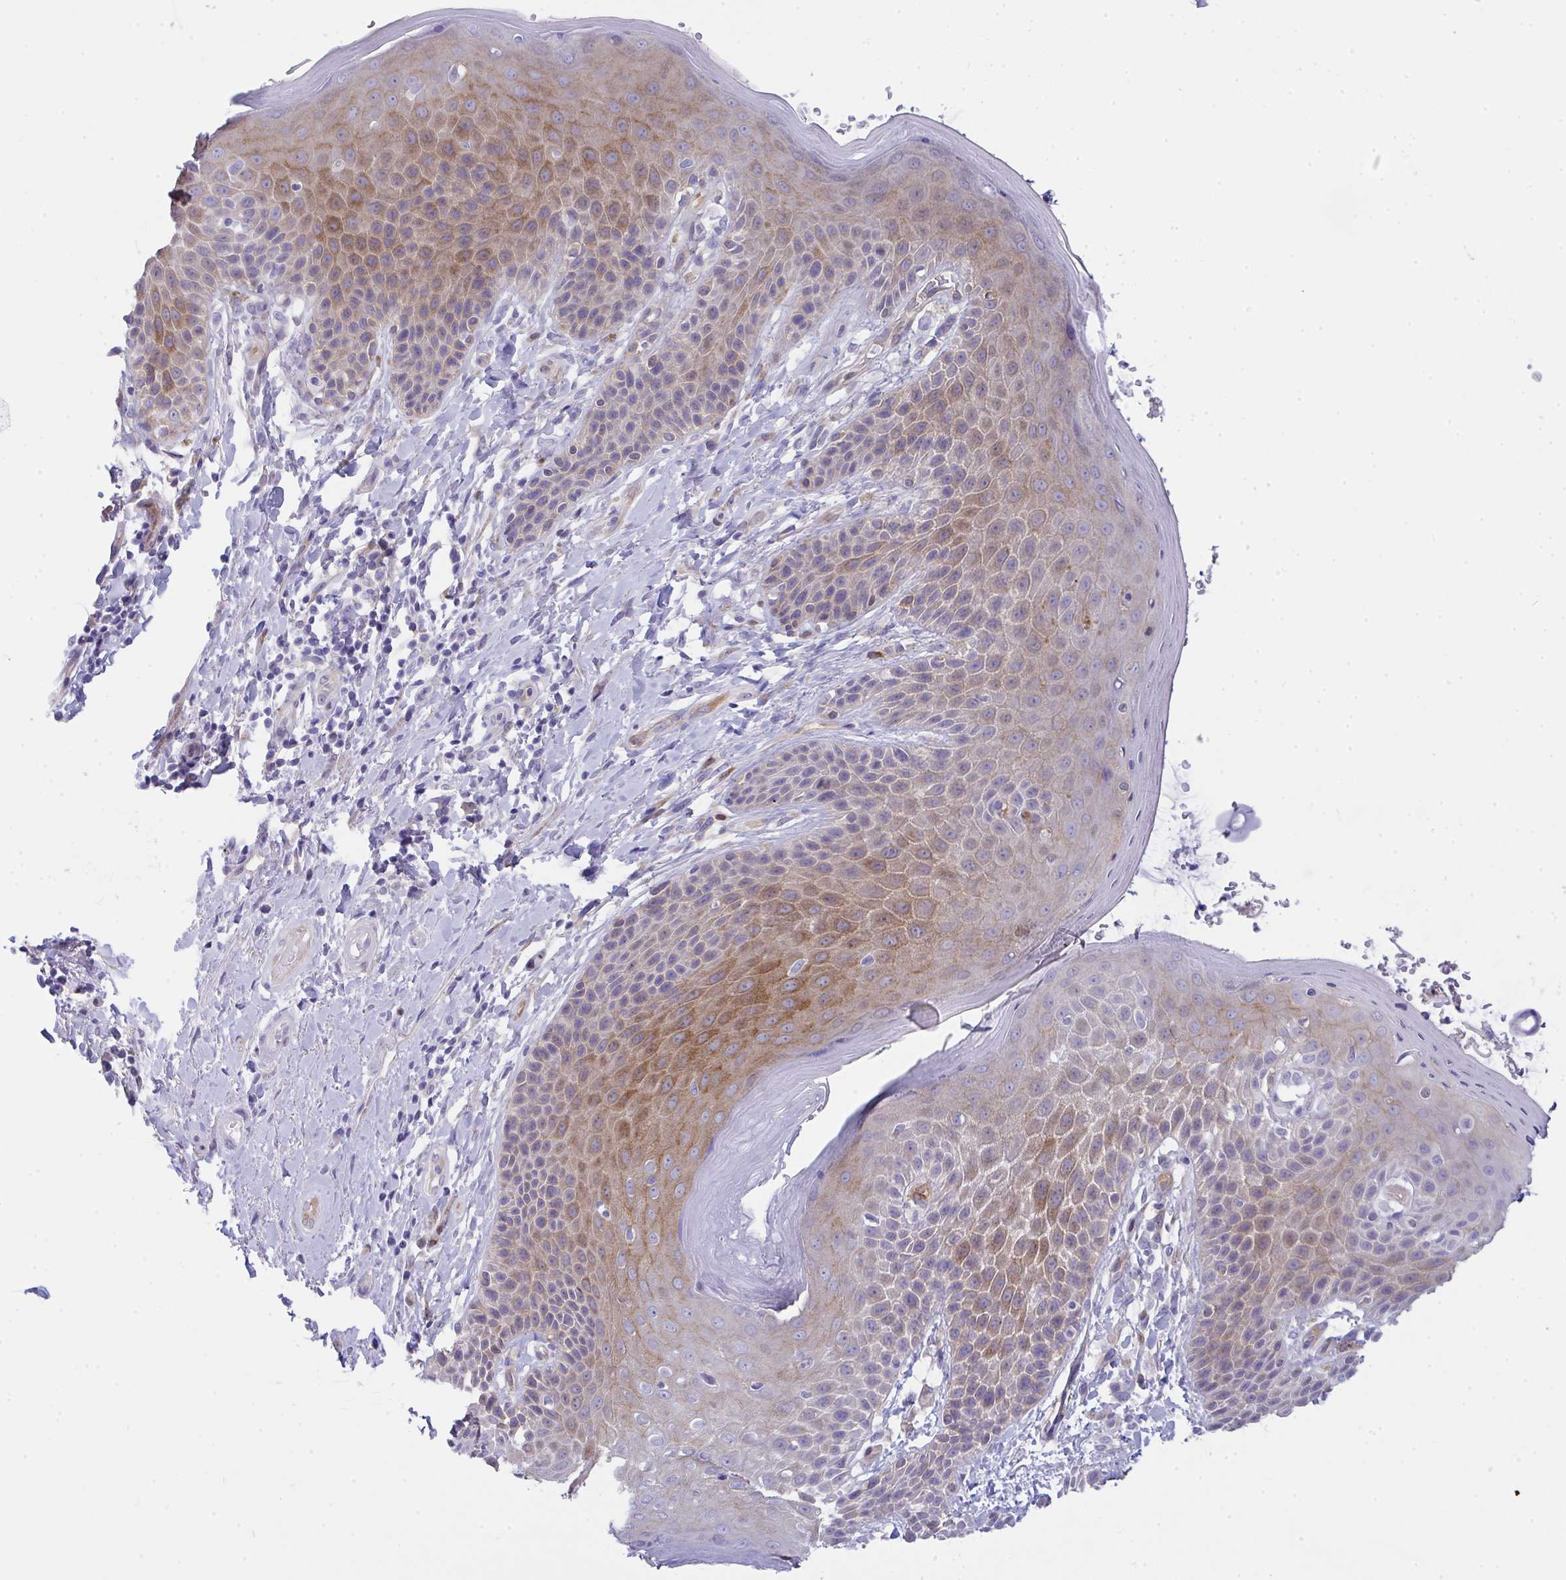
{"staining": {"intensity": "moderate", "quantity": "25%-75%", "location": "cytoplasmic/membranous"}, "tissue": "skin", "cell_type": "Epidermal cells", "image_type": "normal", "snomed": [{"axis": "morphology", "description": "Normal tissue, NOS"}, {"axis": "topography", "description": "Anal"}, {"axis": "topography", "description": "Peripheral nerve tissue"}], "caption": "Approximately 25%-75% of epidermal cells in unremarkable skin show moderate cytoplasmic/membranous protein positivity as visualized by brown immunohistochemical staining.", "gene": "GAB1", "patient": {"sex": "male", "age": 51}}